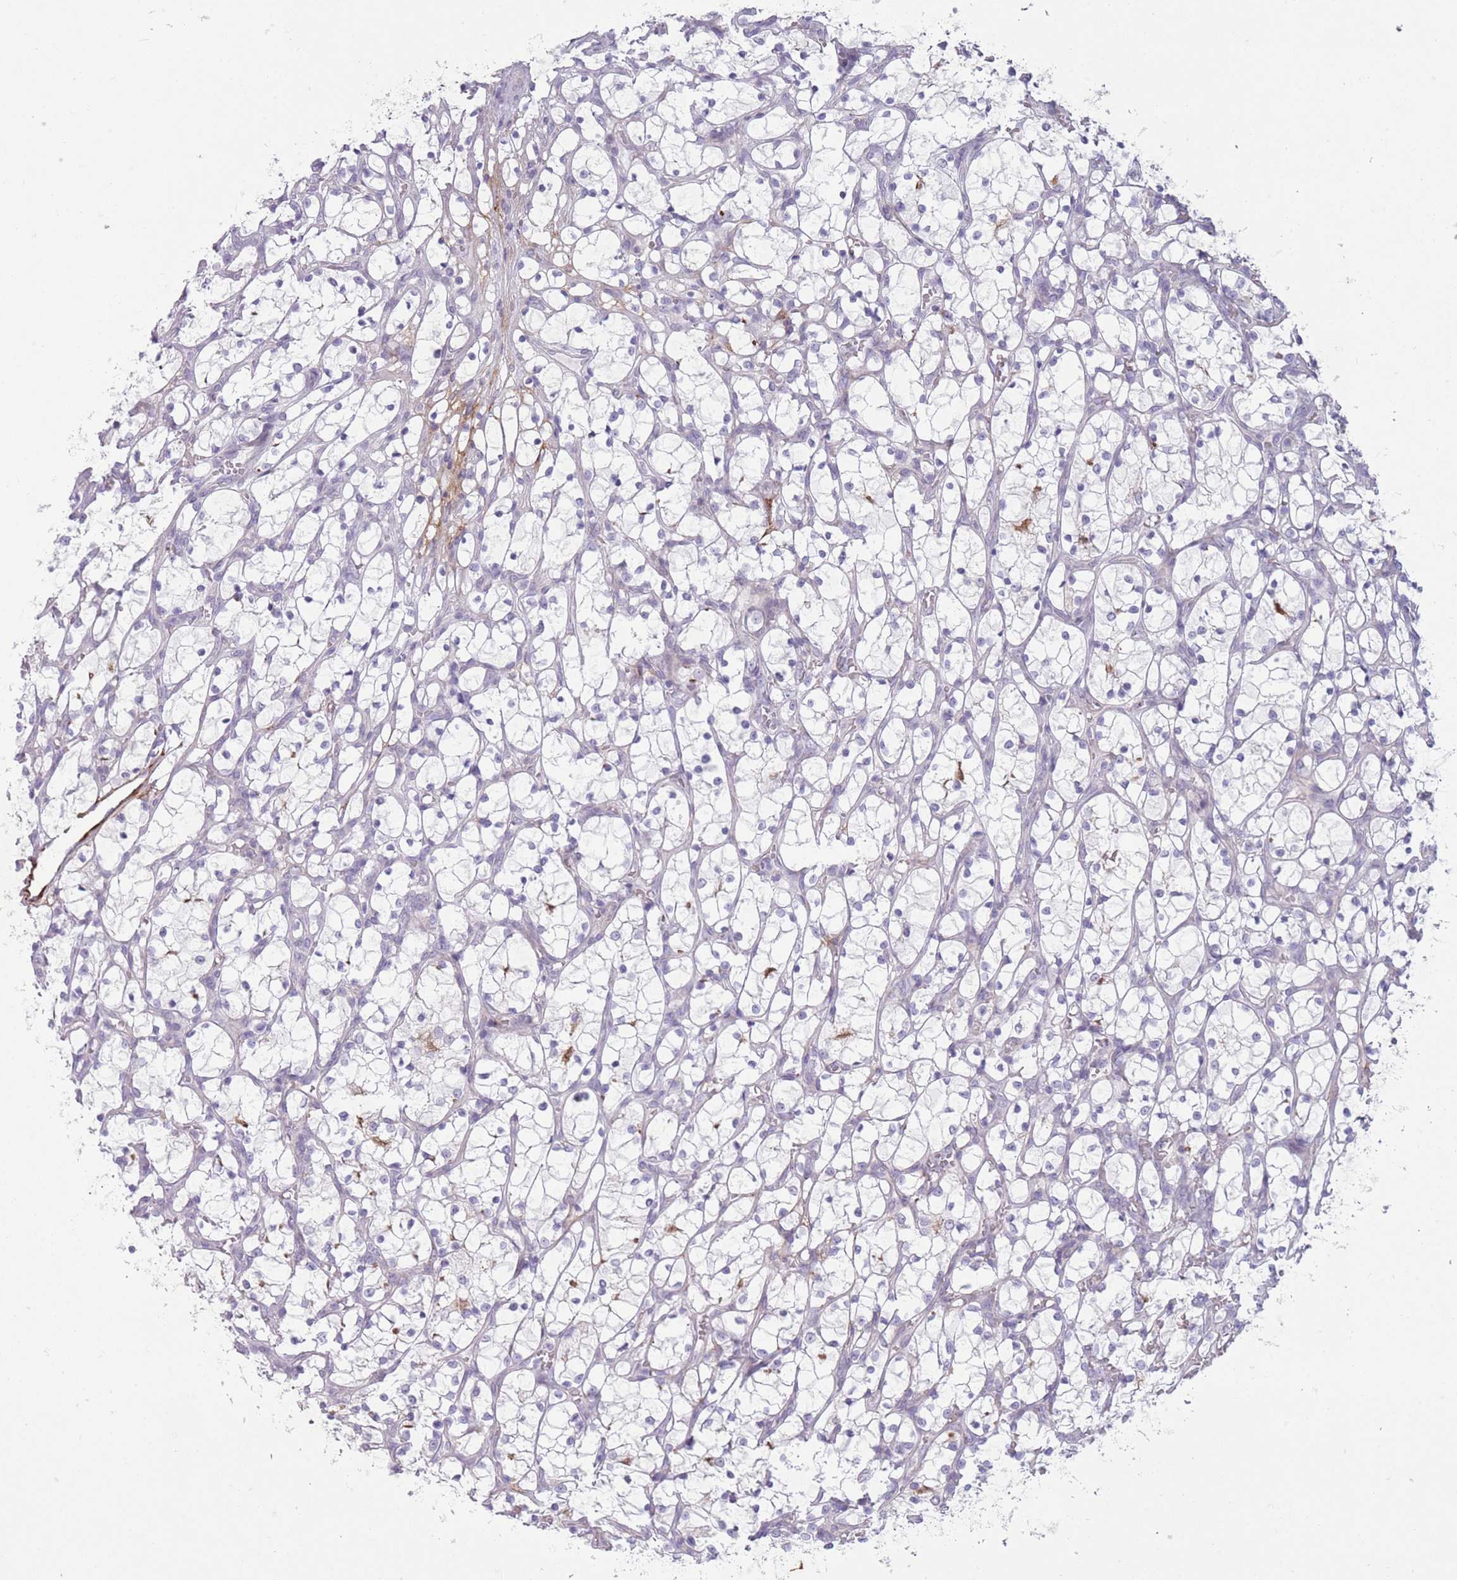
{"staining": {"intensity": "negative", "quantity": "none", "location": "none"}, "tissue": "renal cancer", "cell_type": "Tumor cells", "image_type": "cancer", "snomed": [{"axis": "morphology", "description": "Adenocarcinoma, NOS"}, {"axis": "topography", "description": "Kidney"}], "caption": "Immunohistochemical staining of human renal cancer displays no significant staining in tumor cells.", "gene": "PAIP2B", "patient": {"sex": "female", "age": 69}}